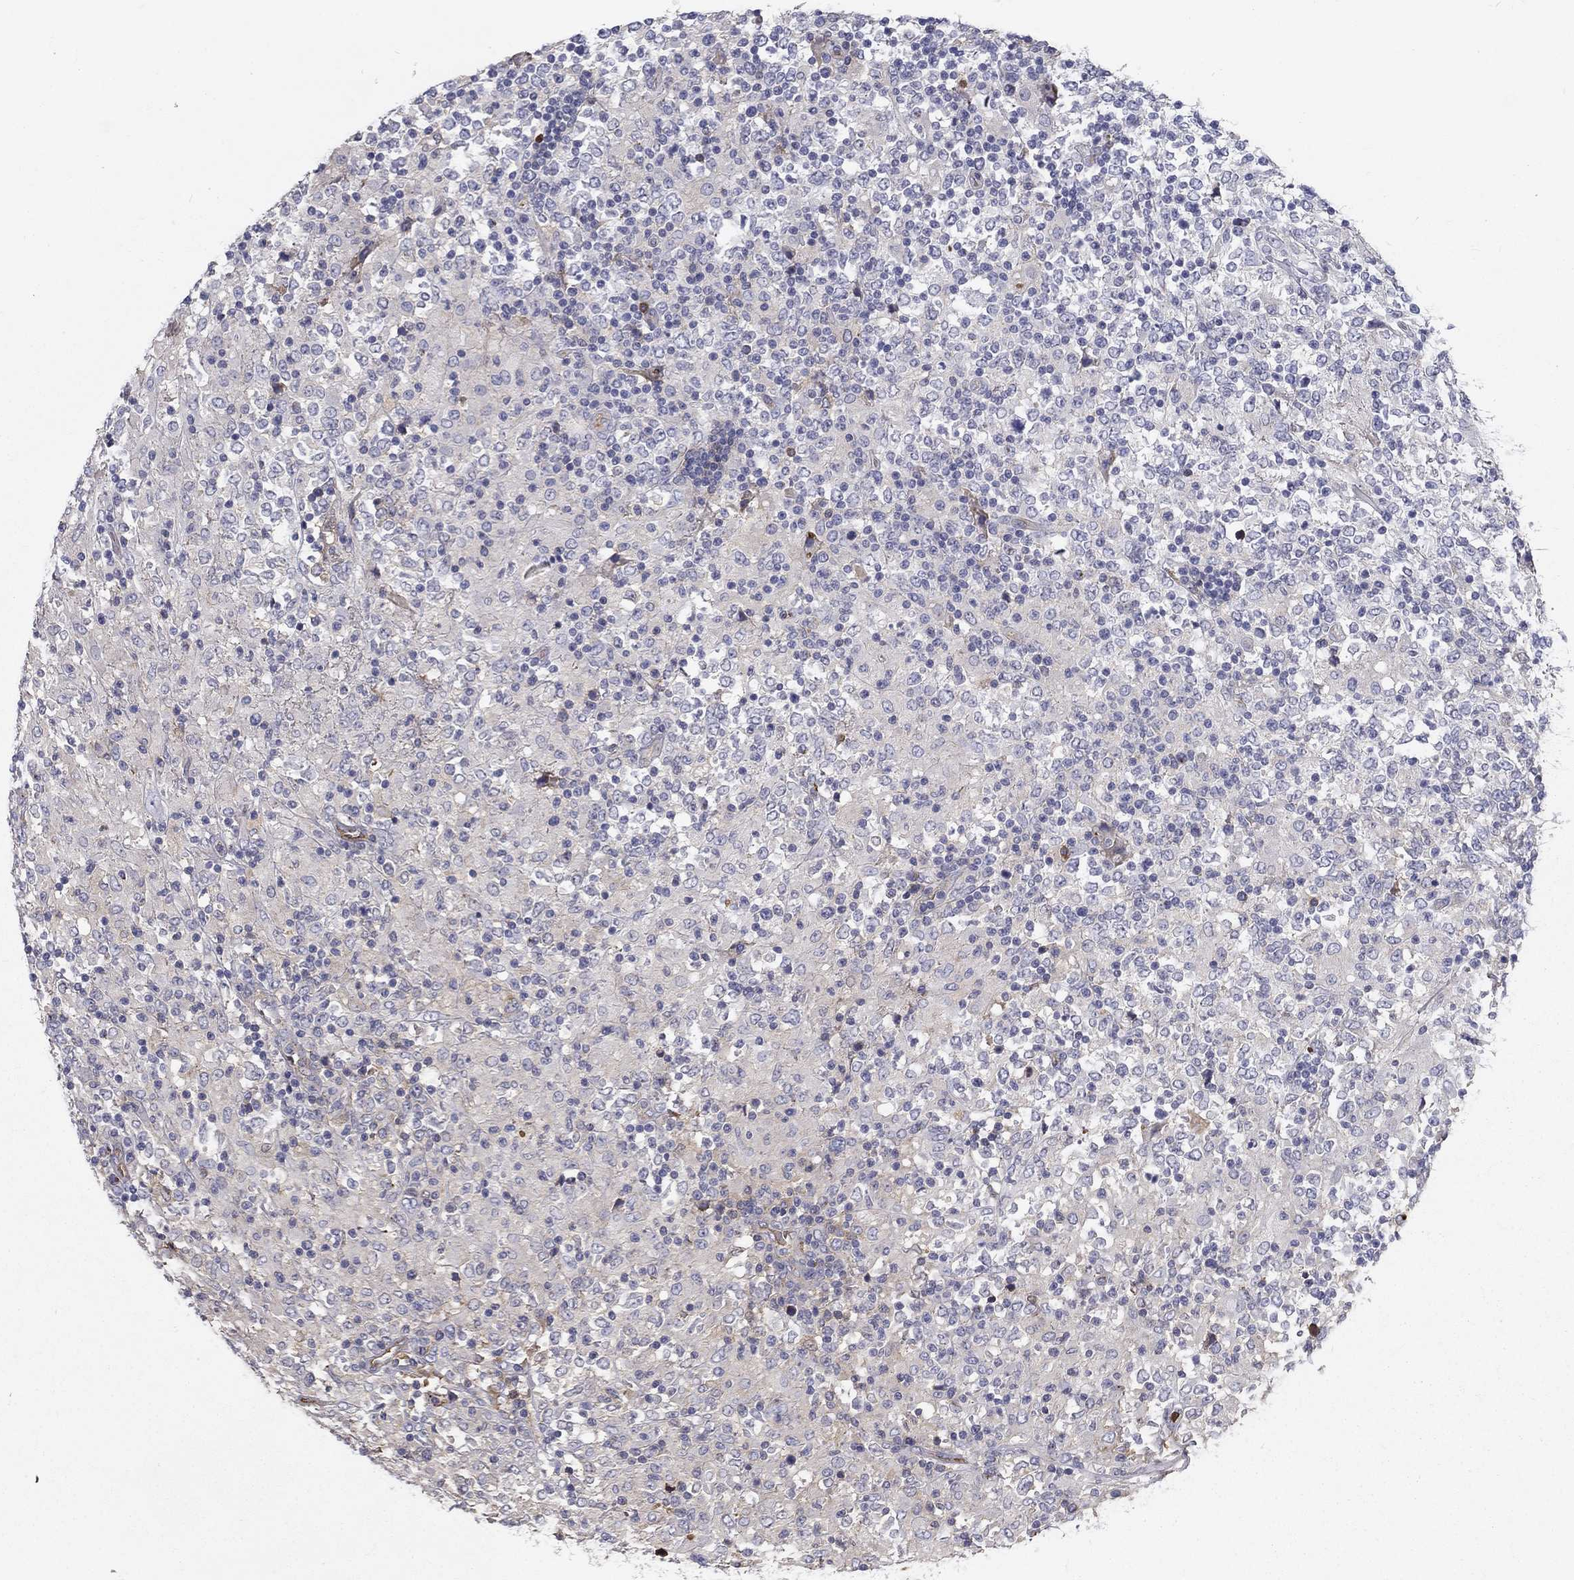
{"staining": {"intensity": "negative", "quantity": "none", "location": "none"}, "tissue": "lymphoma", "cell_type": "Tumor cells", "image_type": "cancer", "snomed": [{"axis": "morphology", "description": "Malignant lymphoma, non-Hodgkin's type, High grade"}, {"axis": "topography", "description": "Lymph node"}], "caption": "Tumor cells show no significant positivity in high-grade malignant lymphoma, non-Hodgkin's type. (DAB (3,3'-diaminobenzidine) IHC visualized using brightfield microscopy, high magnification).", "gene": "EPDR1", "patient": {"sex": "female", "age": 84}}